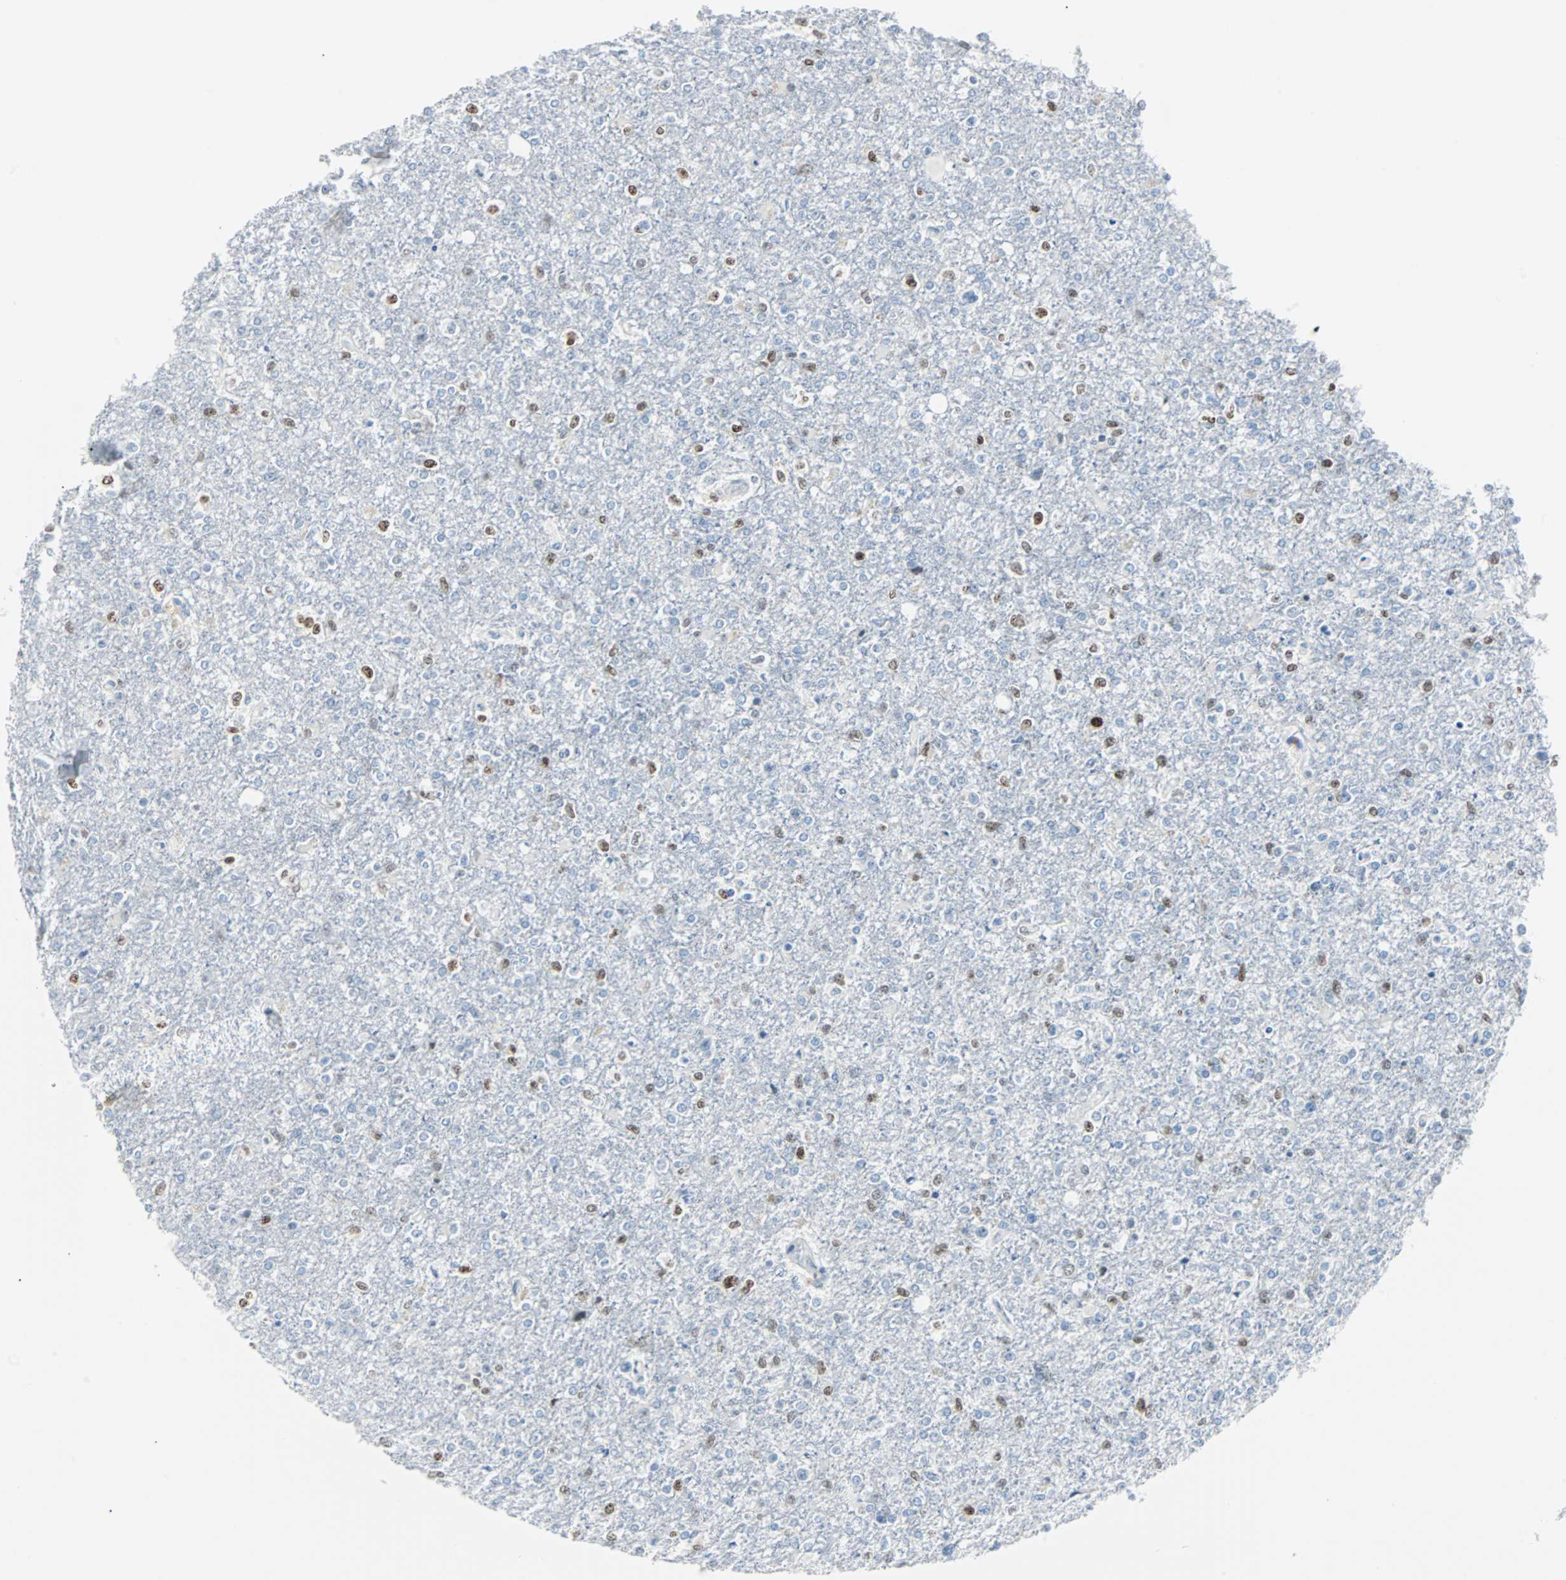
{"staining": {"intensity": "weak", "quantity": "<25%", "location": "nuclear"}, "tissue": "glioma", "cell_type": "Tumor cells", "image_type": "cancer", "snomed": [{"axis": "morphology", "description": "Glioma, malignant, High grade"}, {"axis": "topography", "description": "Cerebral cortex"}], "caption": "An immunohistochemistry (IHC) photomicrograph of malignant glioma (high-grade) is shown. There is no staining in tumor cells of malignant glioma (high-grade). The staining is performed using DAB brown chromogen with nuclei counter-stained in using hematoxylin.", "gene": "IL33", "patient": {"sex": "male", "age": 76}}